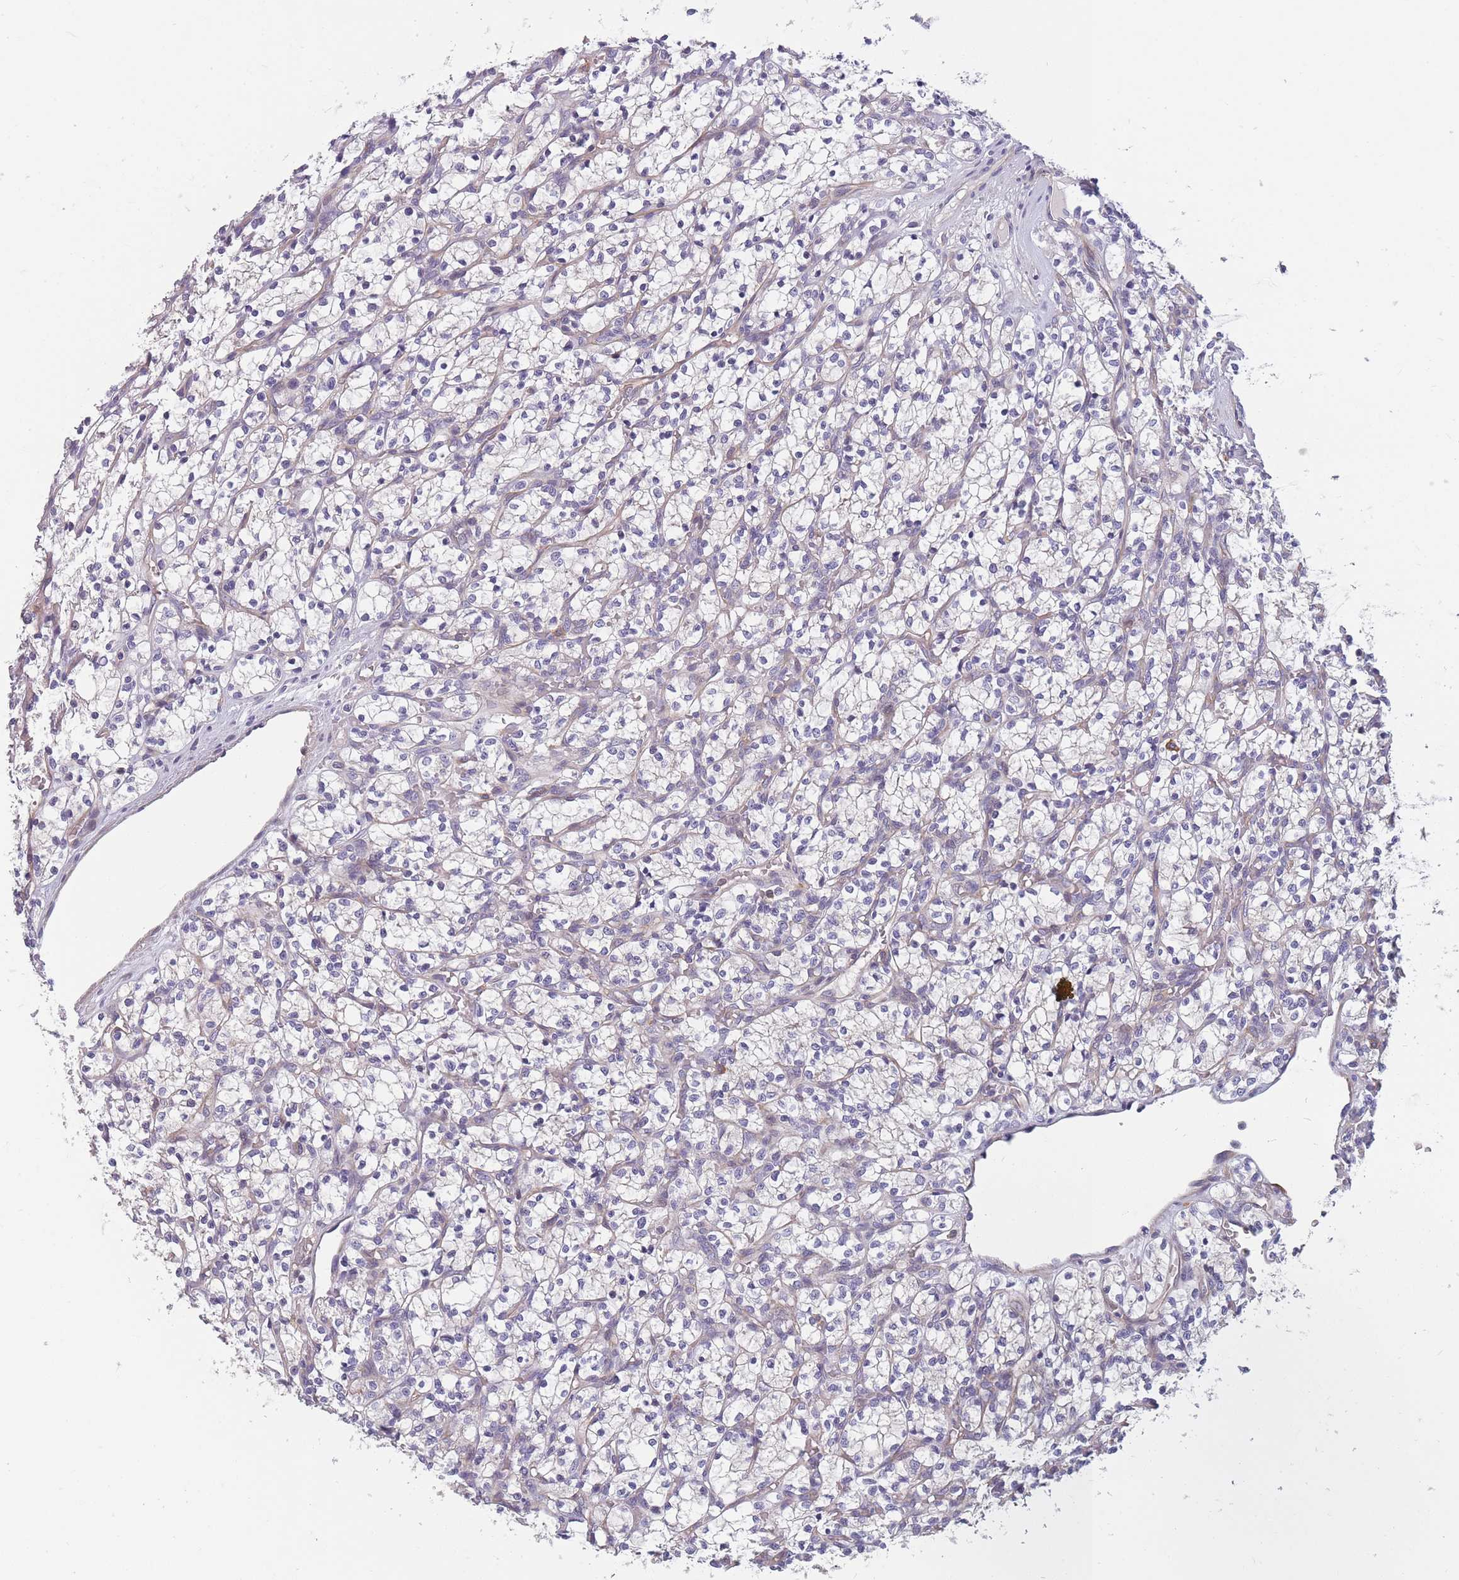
{"staining": {"intensity": "negative", "quantity": "none", "location": "none"}, "tissue": "renal cancer", "cell_type": "Tumor cells", "image_type": "cancer", "snomed": [{"axis": "morphology", "description": "Adenocarcinoma, NOS"}, {"axis": "topography", "description": "Kidney"}], "caption": "Image shows no significant protein staining in tumor cells of renal cancer (adenocarcinoma).", "gene": "FAM83F", "patient": {"sex": "female", "age": 69}}